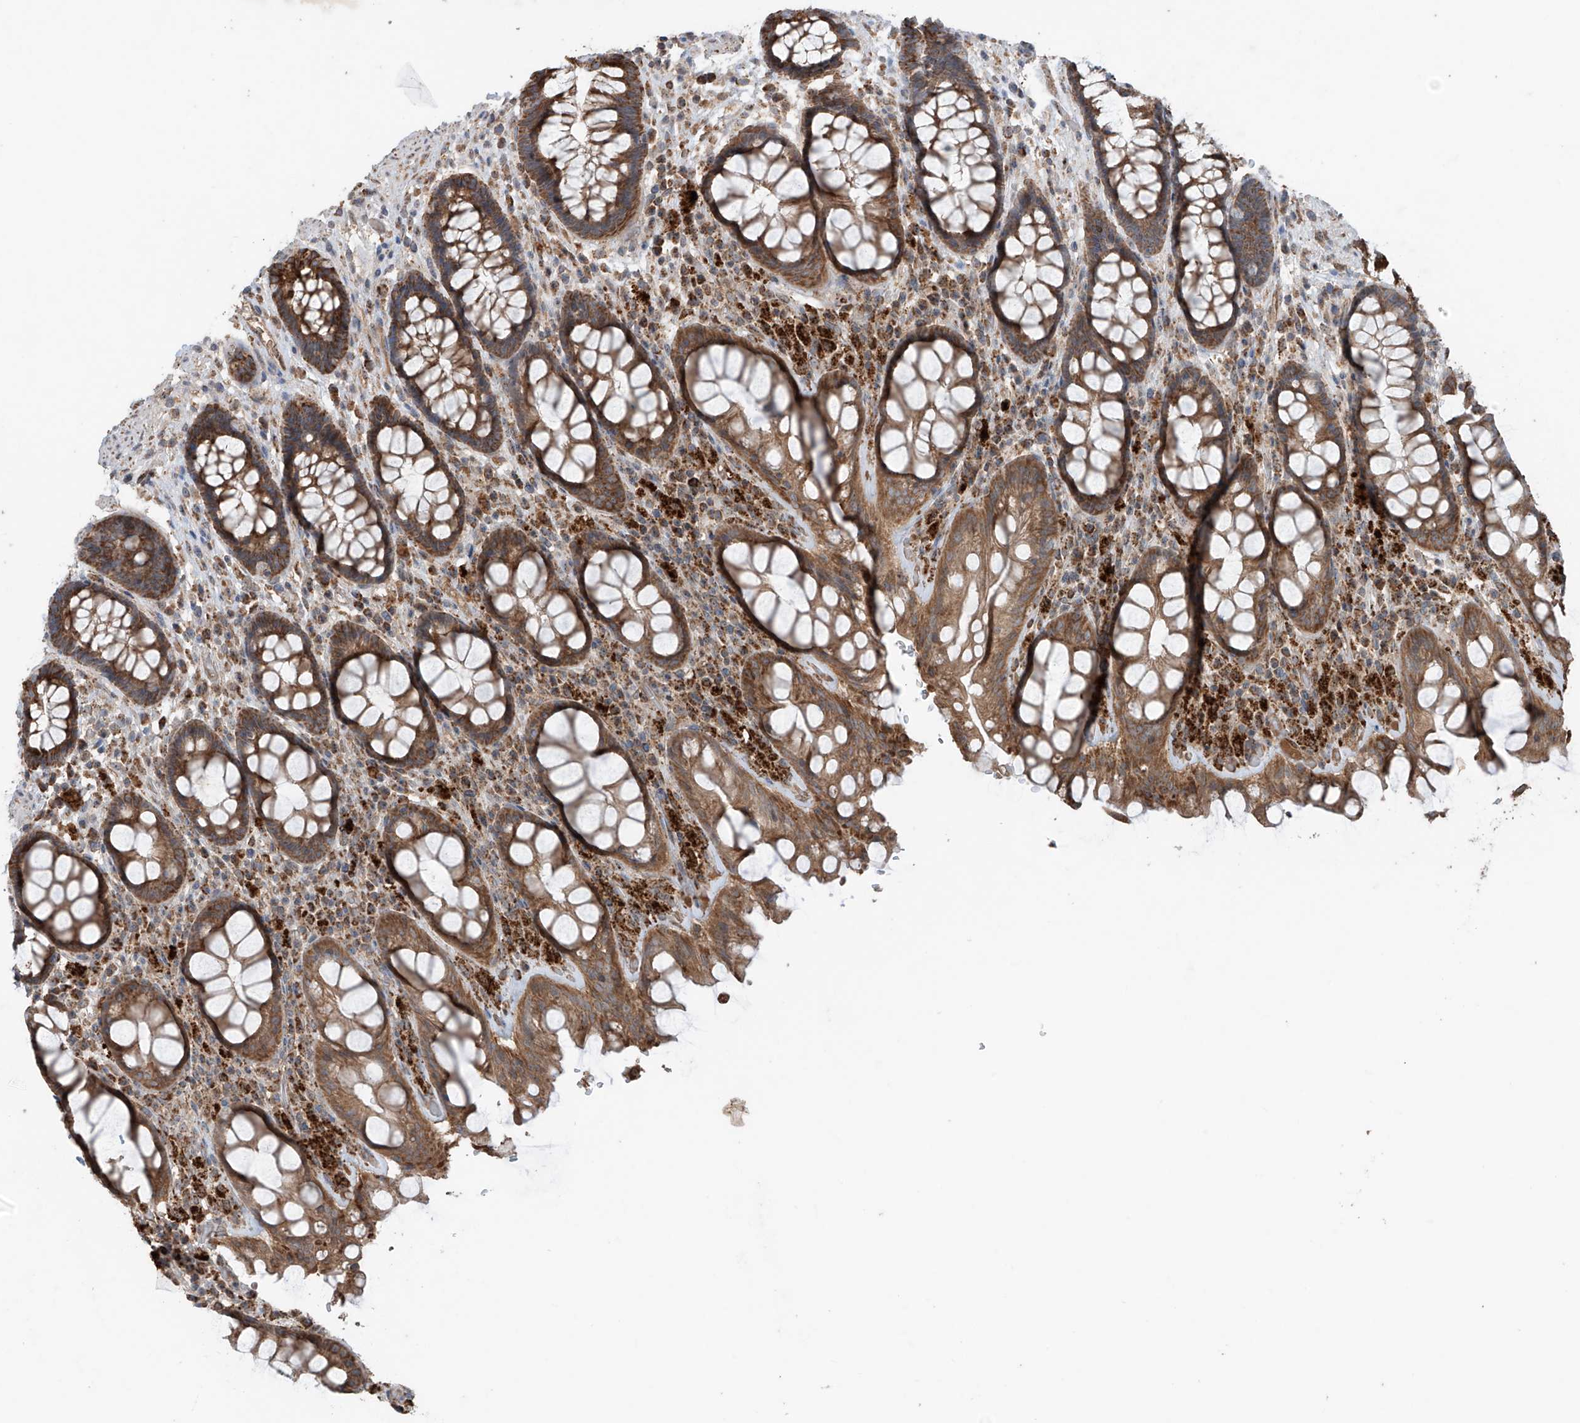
{"staining": {"intensity": "moderate", "quantity": ">75%", "location": "cytoplasmic/membranous"}, "tissue": "rectum", "cell_type": "Glandular cells", "image_type": "normal", "snomed": [{"axis": "morphology", "description": "Normal tissue, NOS"}, {"axis": "topography", "description": "Rectum"}], "caption": "Immunohistochemistry of unremarkable rectum shows medium levels of moderate cytoplasmic/membranous positivity in about >75% of glandular cells.", "gene": "SAMD3", "patient": {"sex": "male", "age": 64}}